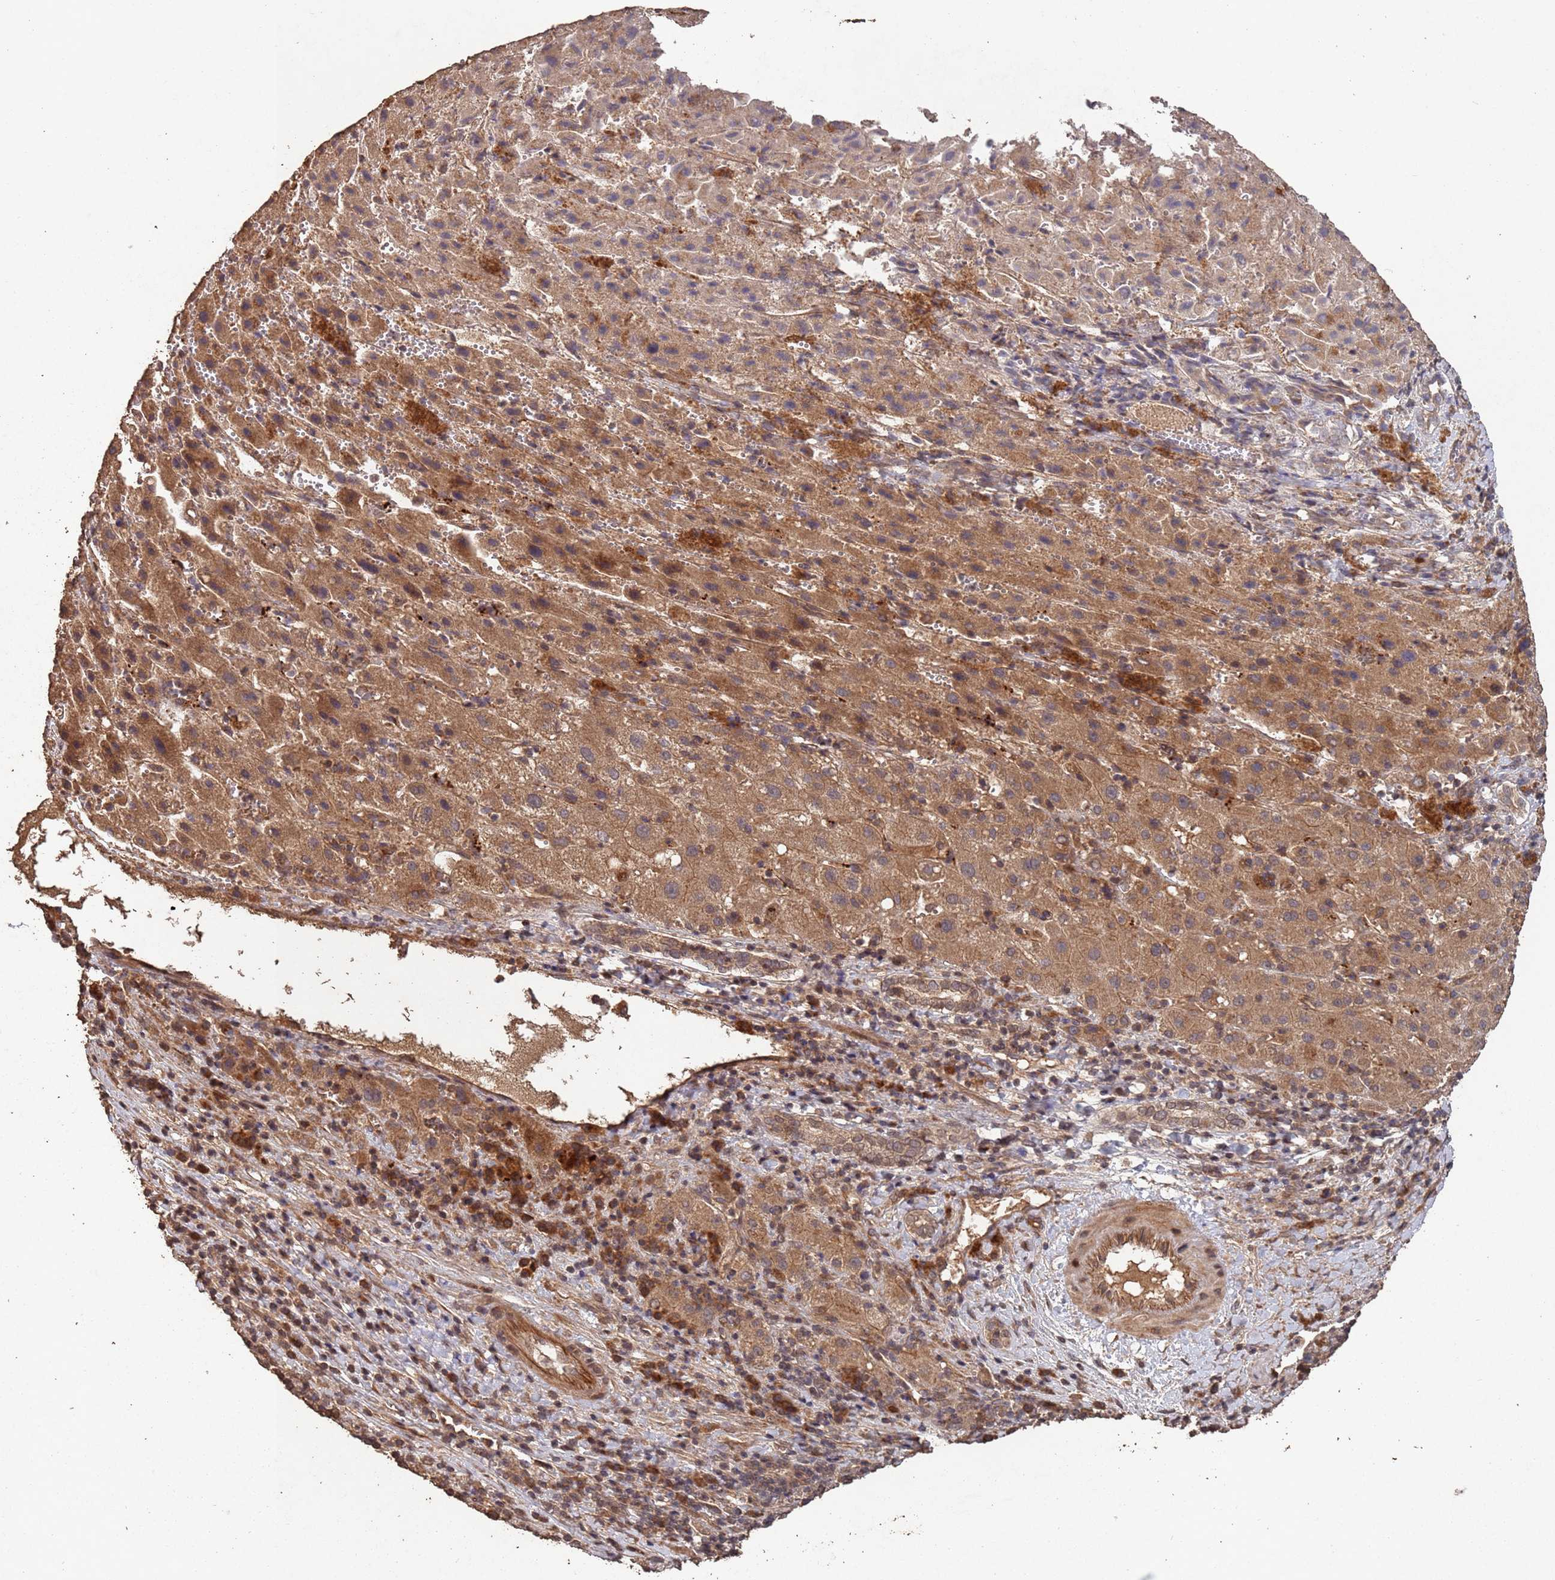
{"staining": {"intensity": "moderate", "quantity": ">75%", "location": "cytoplasmic/membranous"}, "tissue": "liver cancer", "cell_type": "Tumor cells", "image_type": "cancer", "snomed": [{"axis": "morphology", "description": "Carcinoma, Hepatocellular, NOS"}, {"axis": "topography", "description": "Liver"}], "caption": "Brown immunohistochemical staining in hepatocellular carcinoma (liver) displays moderate cytoplasmic/membranous staining in approximately >75% of tumor cells. The protein is stained brown, and the nuclei are stained in blue (DAB (3,3'-diaminobenzidine) IHC with brightfield microscopy, high magnification).", "gene": "FRAT1", "patient": {"sex": "female", "age": 58}}